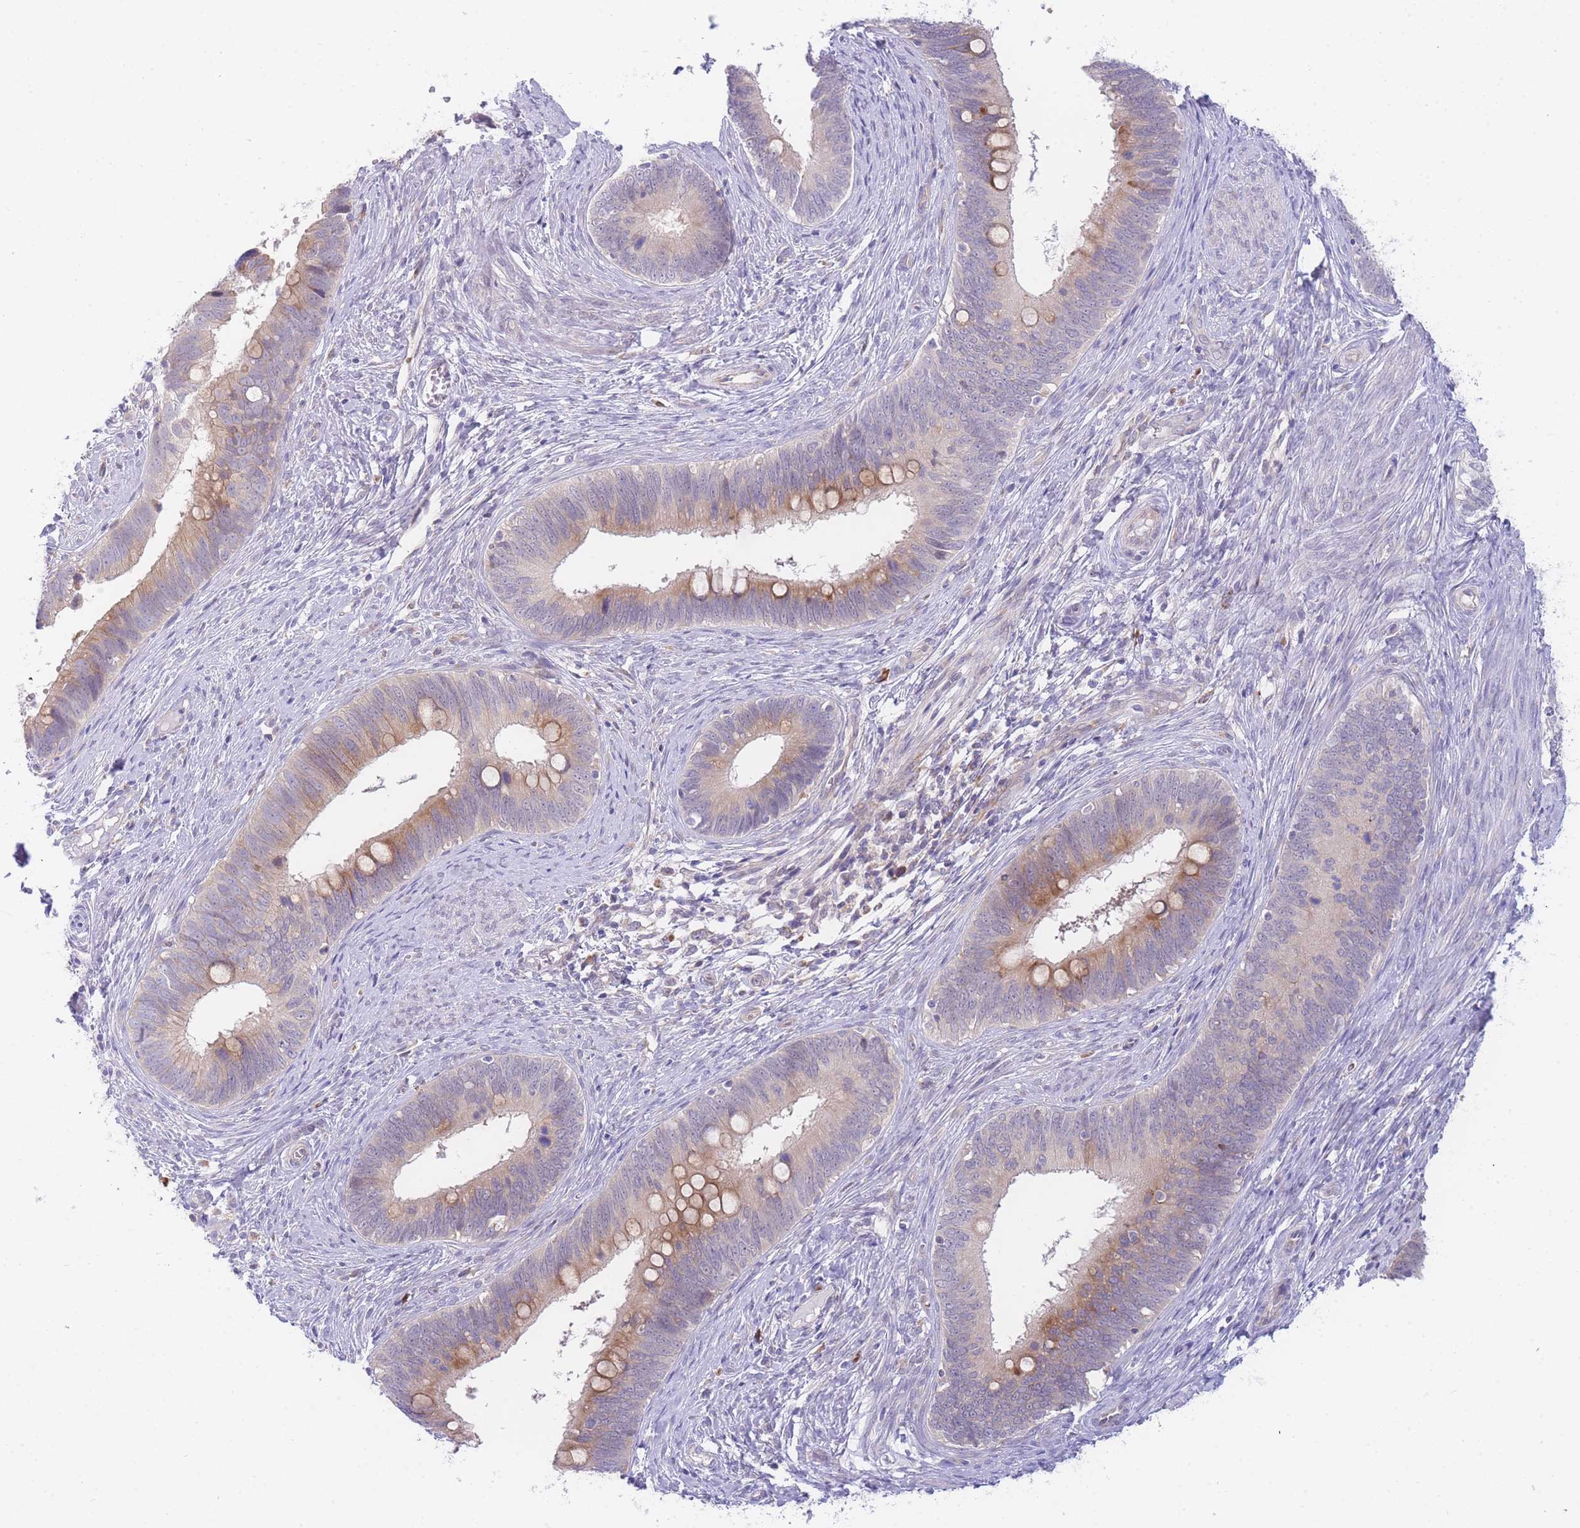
{"staining": {"intensity": "moderate", "quantity": "25%-75%", "location": "cytoplasmic/membranous"}, "tissue": "cervical cancer", "cell_type": "Tumor cells", "image_type": "cancer", "snomed": [{"axis": "morphology", "description": "Adenocarcinoma, NOS"}, {"axis": "topography", "description": "Cervix"}], "caption": "Immunohistochemistry (DAB (3,3'-diaminobenzidine)) staining of adenocarcinoma (cervical) reveals moderate cytoplasmic/membranous protein expression in approximately 25%-75% of tumor cells. (Stains: DAB (3,3'-diaminobenzidine) in brown, nuclei in blue, Microscopy: brightfield microscopy at high magnification).", "gene": "ZNF510", "patient": {"sex": "female", "age": 42}}